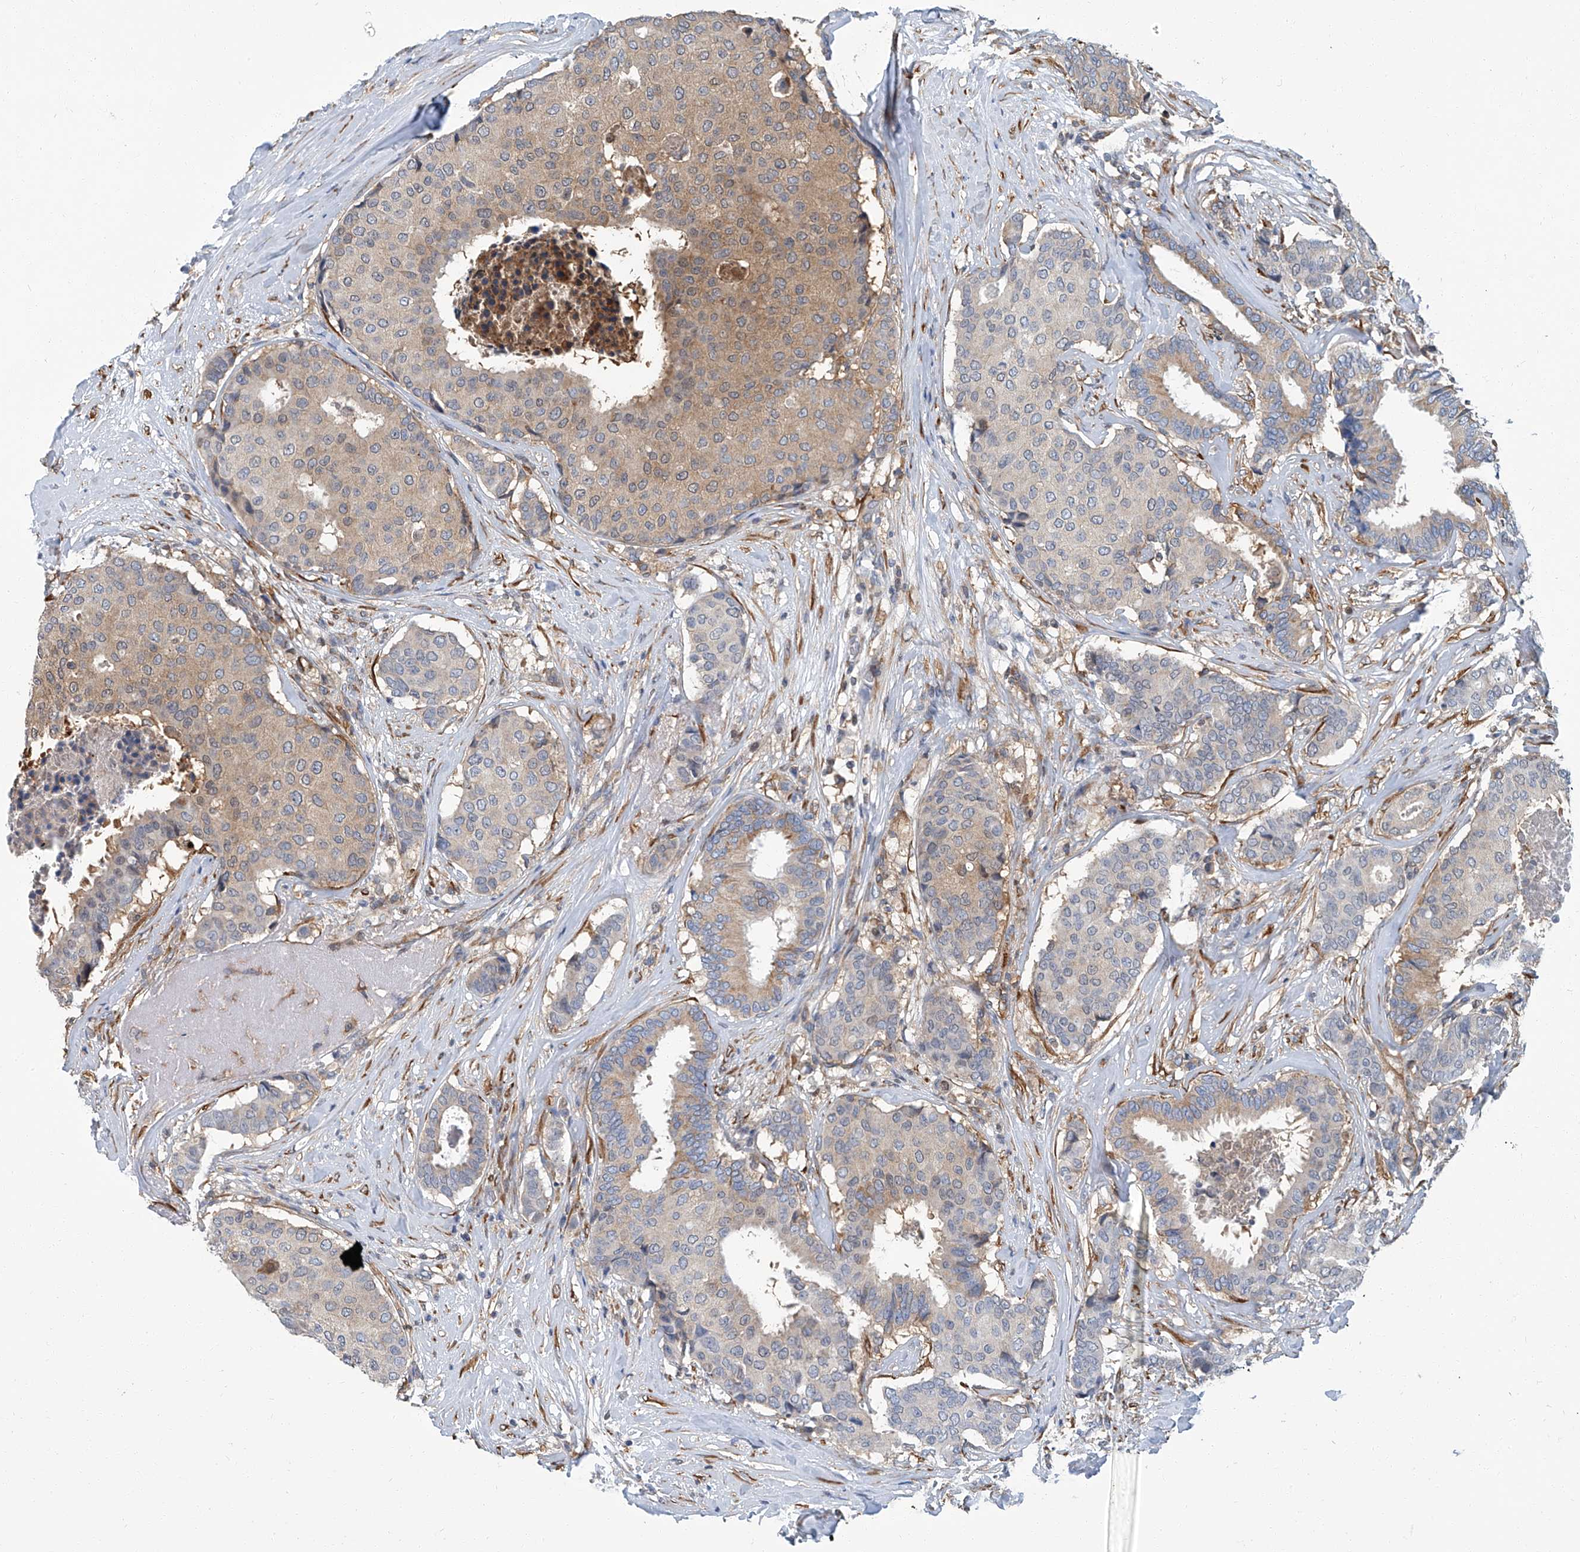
{"staining": {"intensity": "weak", "quantity": "25%-75%", "location": "cytoplasmic/membranous"}, "tissue": "breast cancer", "cell_type": "Tumor cells", "image_type": "cancer", "snomed": [{"axis": "morphology", "description": "Duct carcinoma"}, {"axis": "topography", "description": "Breast"}], "caption": "IHC photomicrograph of neoplastic tissue: human breast cancer (infiltrating ductal carcinoma) stained using immunohistochemistry (IHC) exhibits low levels of weak protein expression localized specifically in the cytoplasmic/membranous of tumor cells, appearing as a cytoplasmic/membranous brown color.", "gene": "PSMB10", "patient": {"sex": "female", "age": 75}}